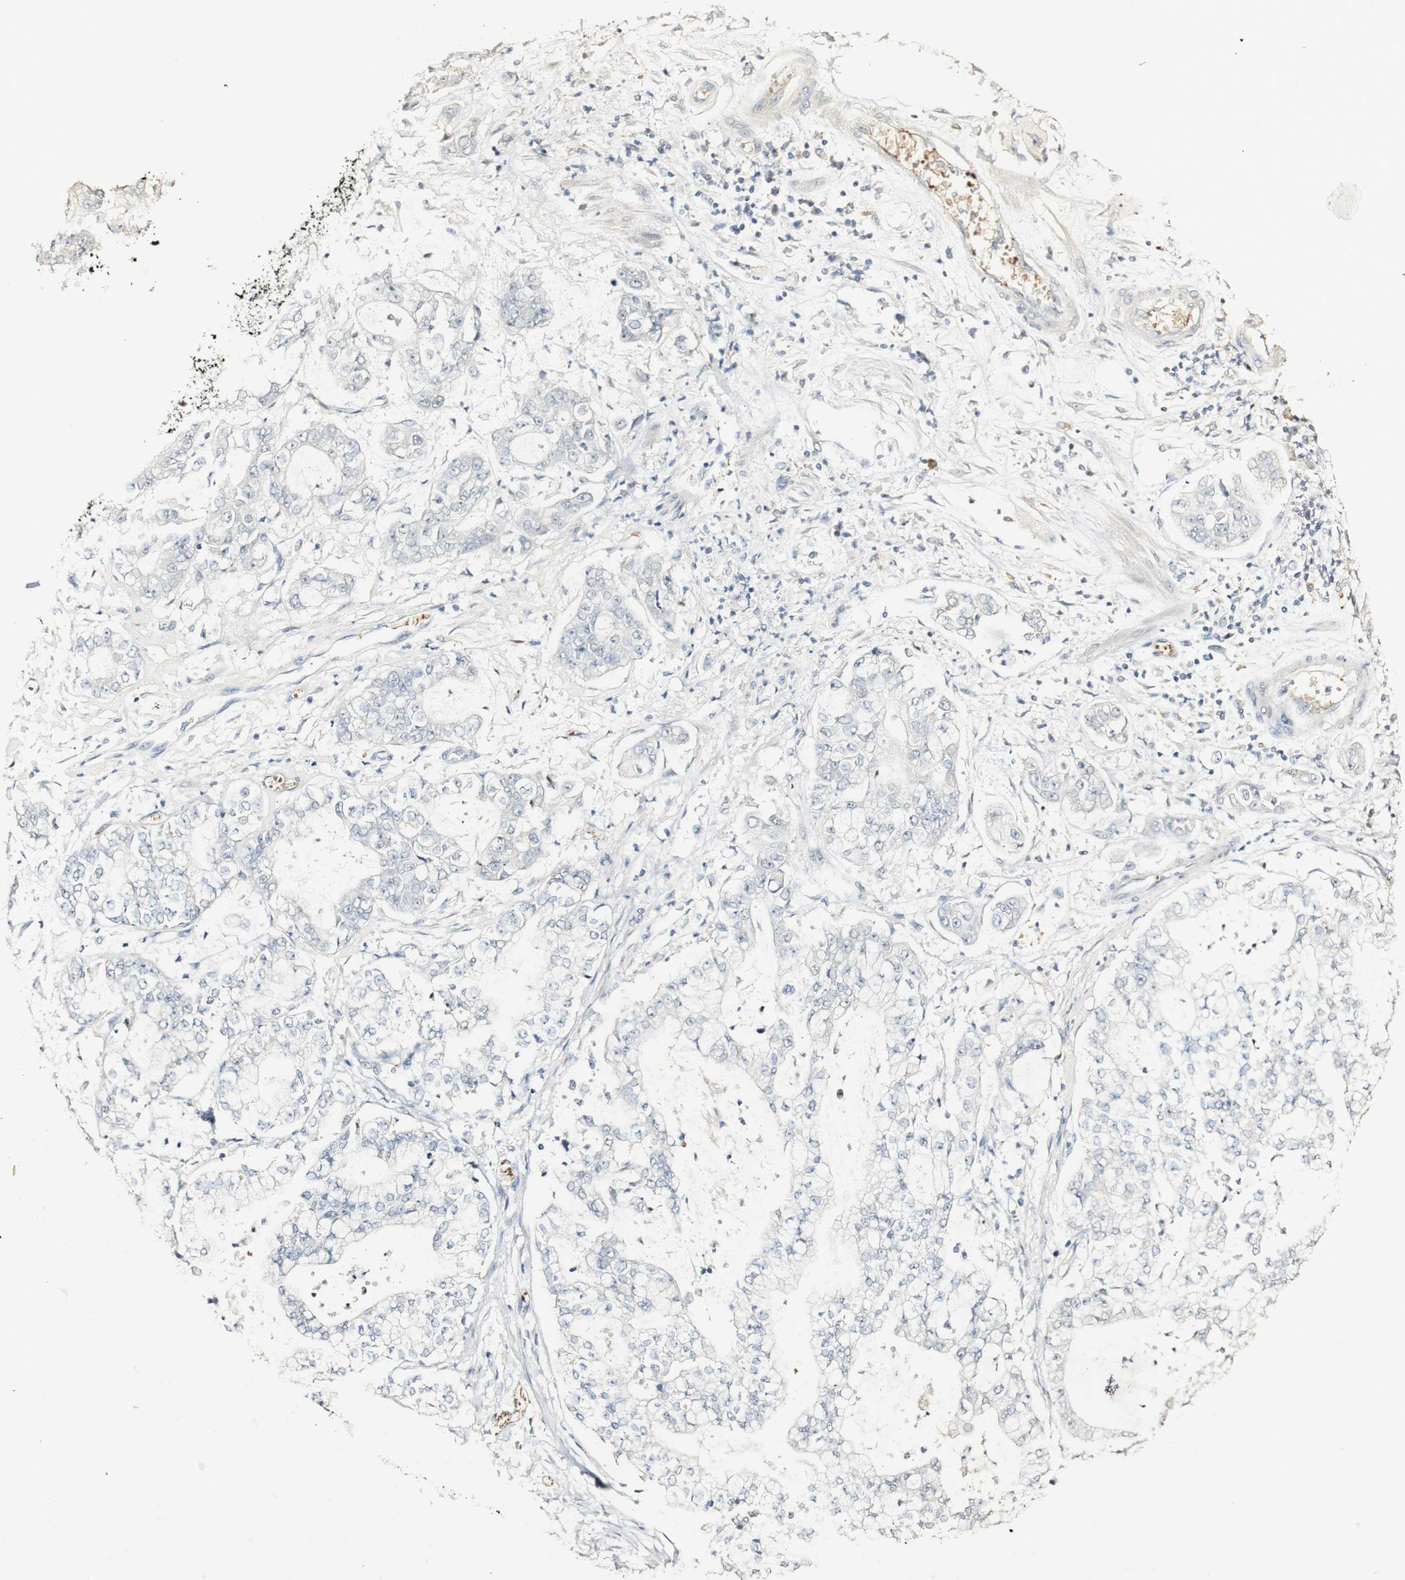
{"staining": {"intensity": "negative", "quantity": "none", "location": "none"}, "tissue": "stomach cancer", "cell_type": "Tumor cells", "image_type": "cancer", "snomed": [{"axis": "morphology", "description": "Adenocarcinoma, NOS"}, {"axis": "topography", "description": "Stomach"}], "caption": "High power microscopy photomicrograph of an immunohistochemistry (IHC) histopathology image of stomach adenocarcinoma, revealing no significant expression in tumor cells. (DAB (3,3'-diaminobenzidine) immunohistochemistry (IHC), high magnification).", "gene": "SYT7", "patient": {"sex": "male", "age": 76}}